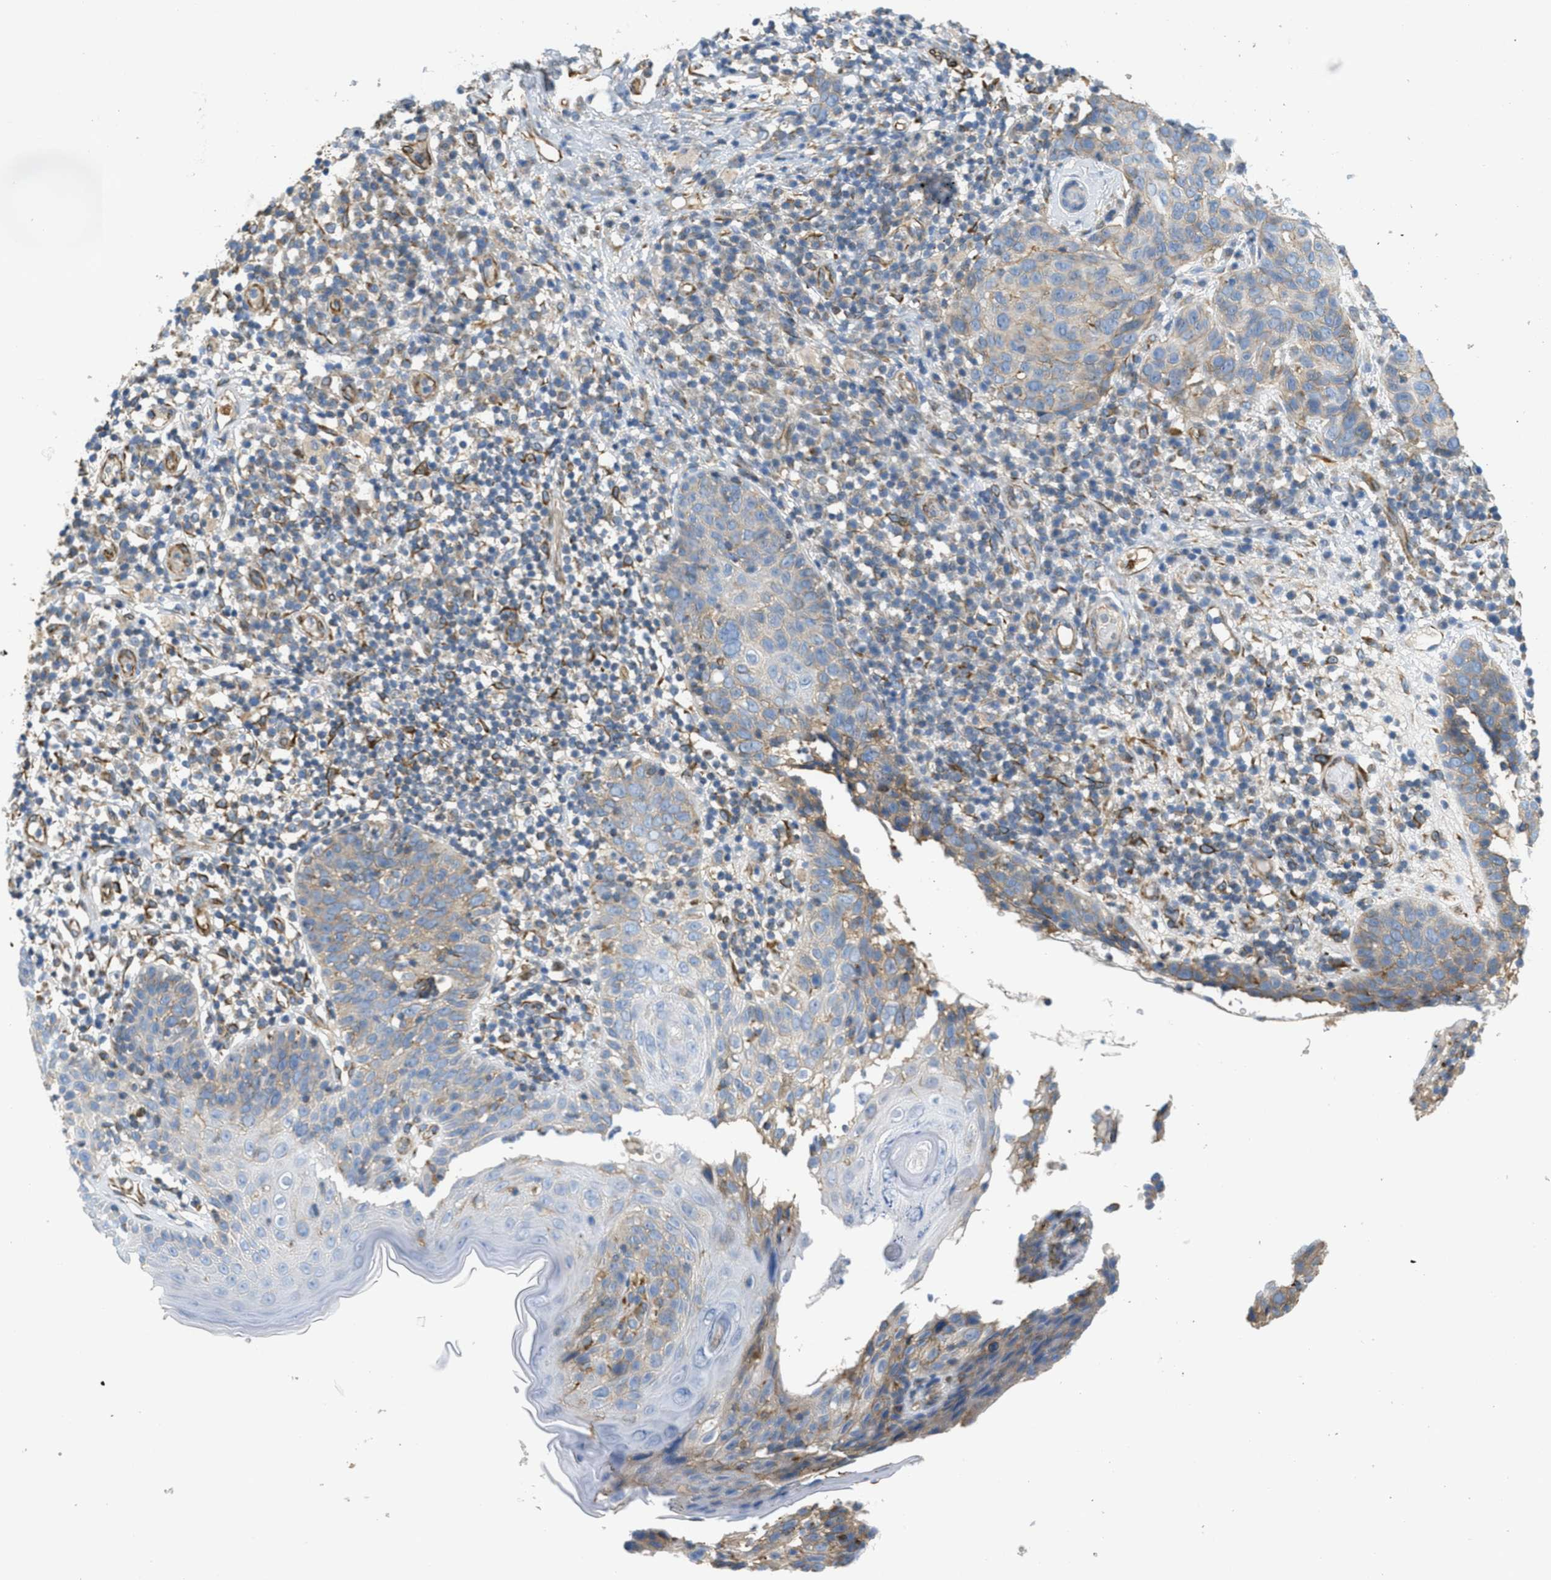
{"staining": {"intensity": "weak", "quantity": "25%-75%", "location": "cytoplasmic/membranous"}, "tissue": "skin cancer", "cell_type": "Tumor cells", "image_type": "cancer", "snomed": [{"axis": "morphology", "description": "Squamous cell carcinoma in situ, NOS"}, {"axis": "morphology", "description": "Squamous cell carcinoma, NOS"}, {"axis": "topography", "description": "Skin"}], "caption": "Immunohistochemistry photomicrograph of neoplastic tissue: skin cancer (squamous cell carcinoma) stained using IHC exhibits low levels of weak protein expression localized specifically in the cytoplasmic/membranous of tumor cells, appearing as a cytoplasmic/membranous brown color.", "gene": "BTN3A1", "patient": {"sex": "male", "age": 93}}